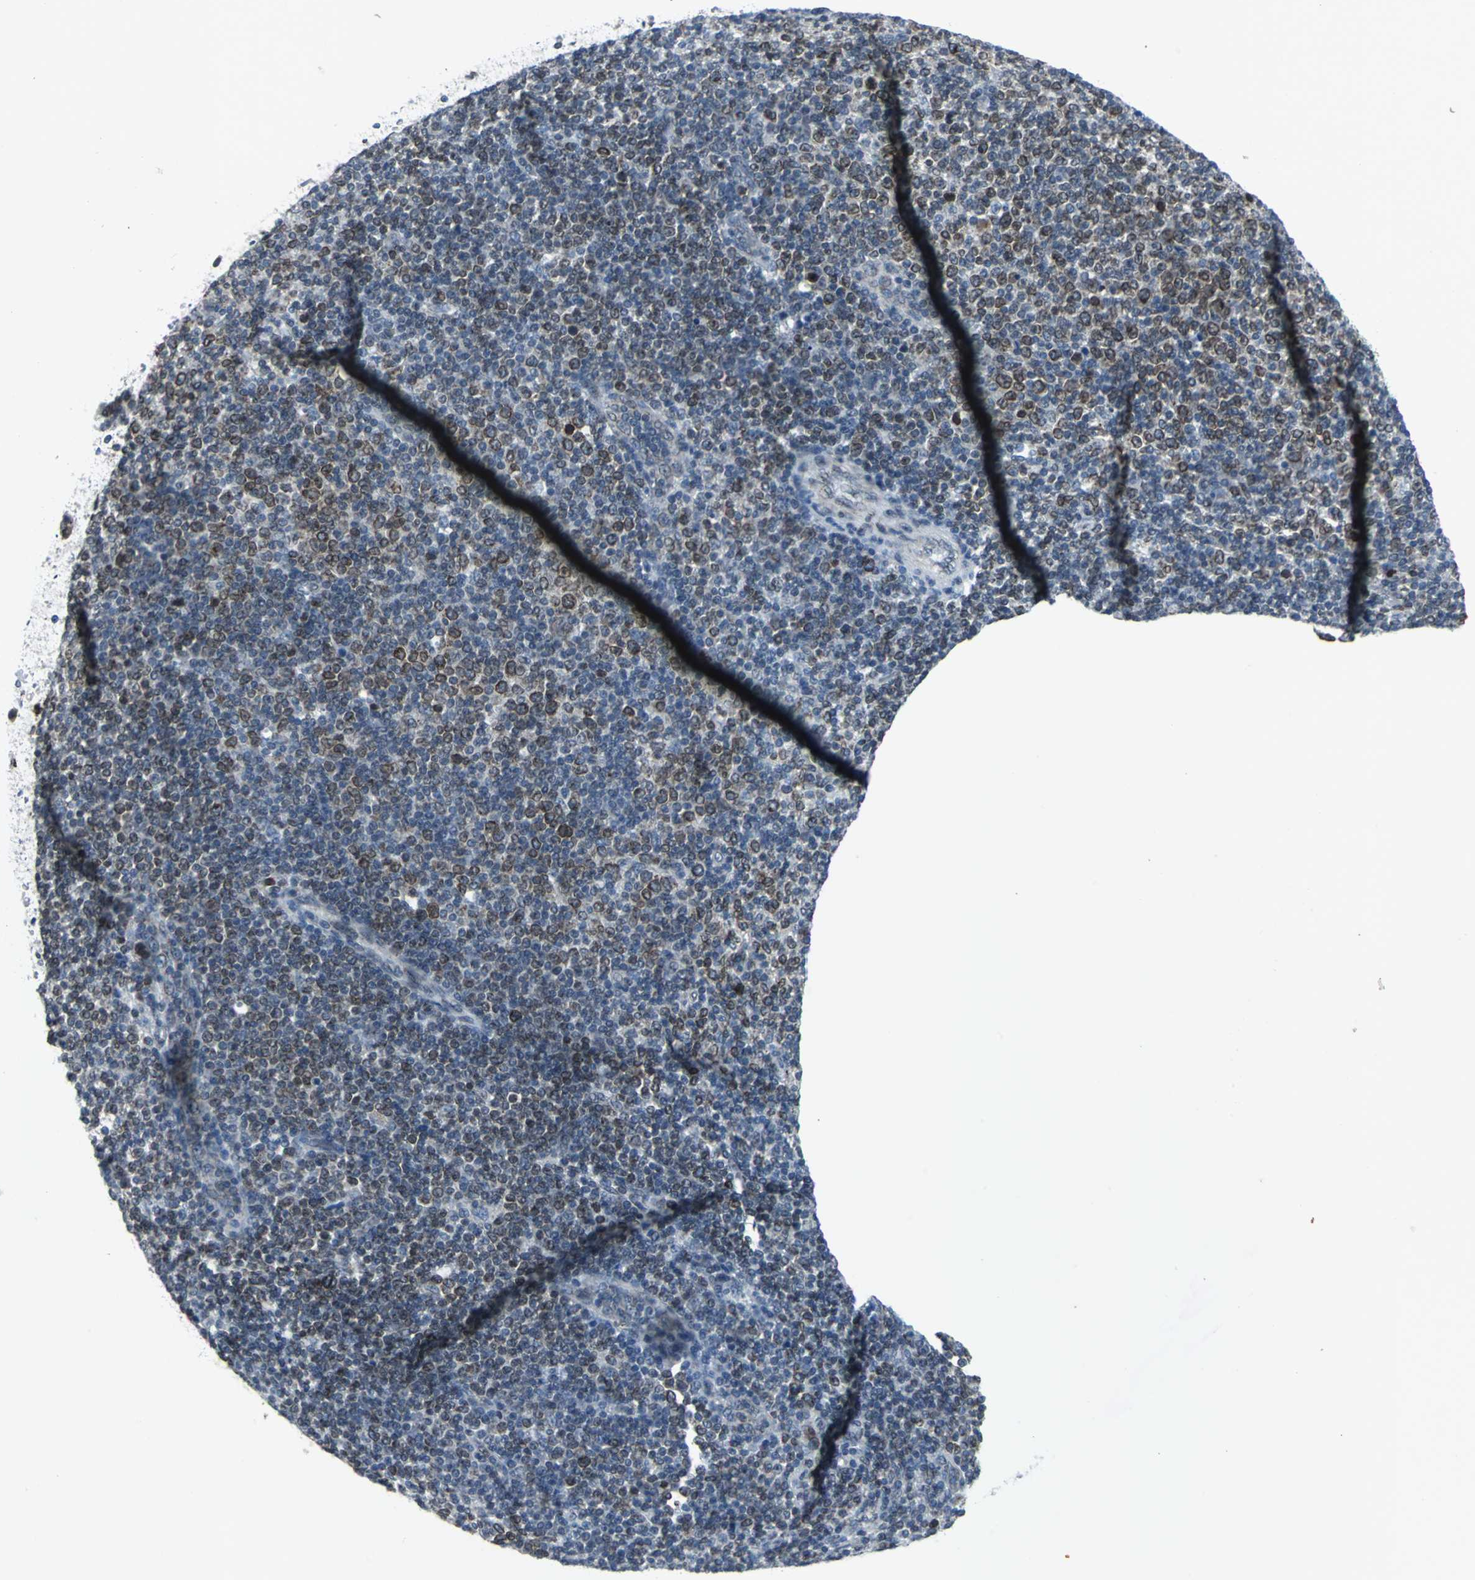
{"staining": {"intensity": "weak", "quantity": ">75%", "location": "cytoplasmic/membranous,nuclear"}, "tissue": "lymphoma", "cell_type": "Tumor cells", "image_type": "cancer", "snomed": [{"axis": "morphology", "description": "Malignant lymphoma, non-Hodgkin's type, Low grade"}, {"axis": "topography", "description": "Lymph node"}], "caption": "Protein expression analysis of malignant lymphoma, non-Hodgkin's type (low-grade) exhibits weak cytoplasmic/membranous and nuclear staining in about >75% of tumor cells.", "gene": "SNUPN", "patient": {"sex": "male", "age": 70}}